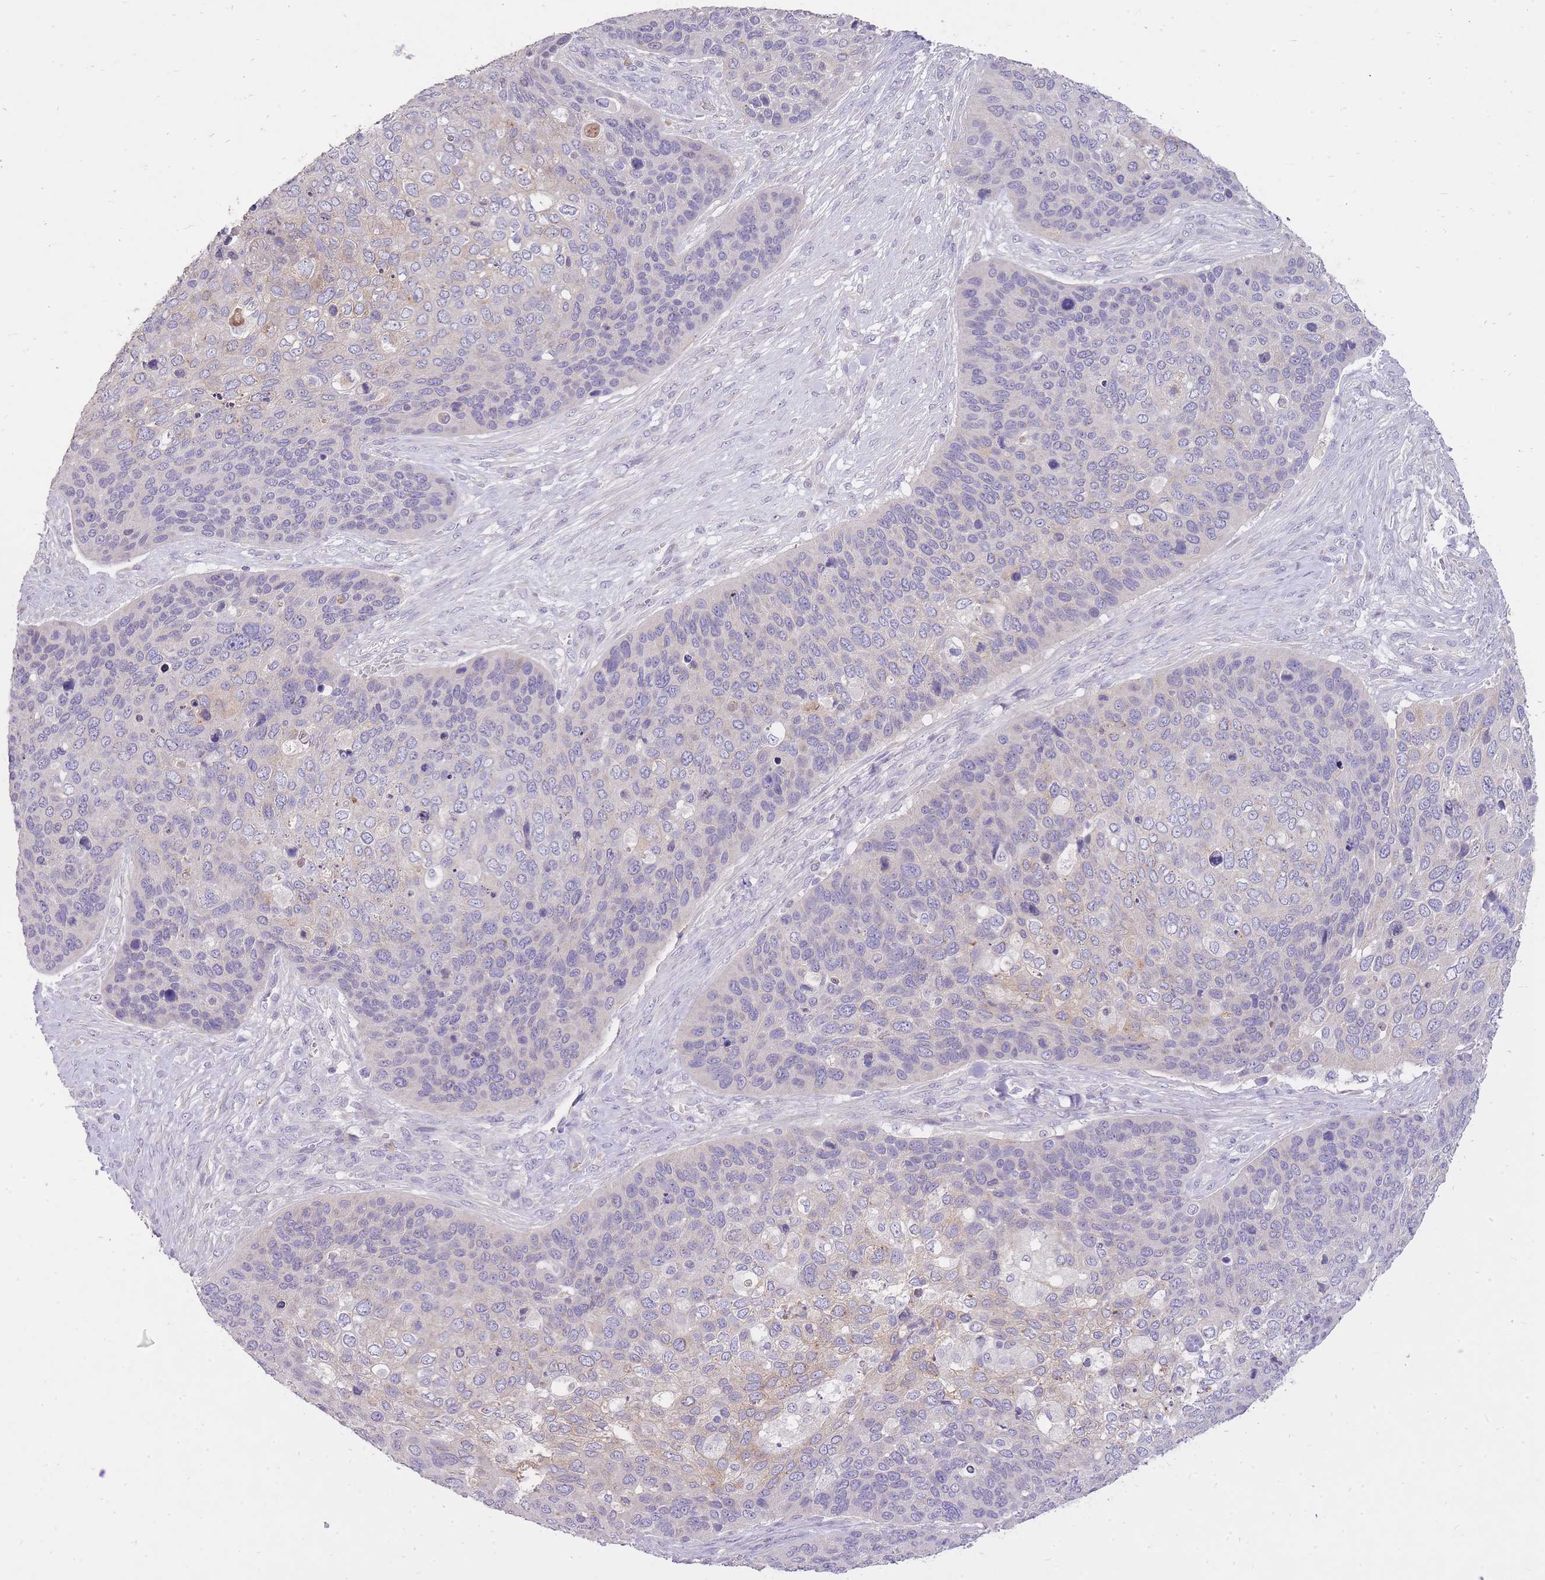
{"staining": {"intensity": "weak", "quantity": "<25%", "location": "cytoplasmic/membranous"}, "tissue": "skin cancer", "cell_type": "Tumor cells", "image_type": "cancer", "snomed": [{"axis": "morphology", "description": "Basal cell carcinoma"}, {"axis": "topography", "description": "Skin"}], "caption": "The micrograph exhibits no staining of tumor cells in basal cell carcinoma (skin).", "gene": "FRG2C", "patient": {"sex": "female", "age": 74}}